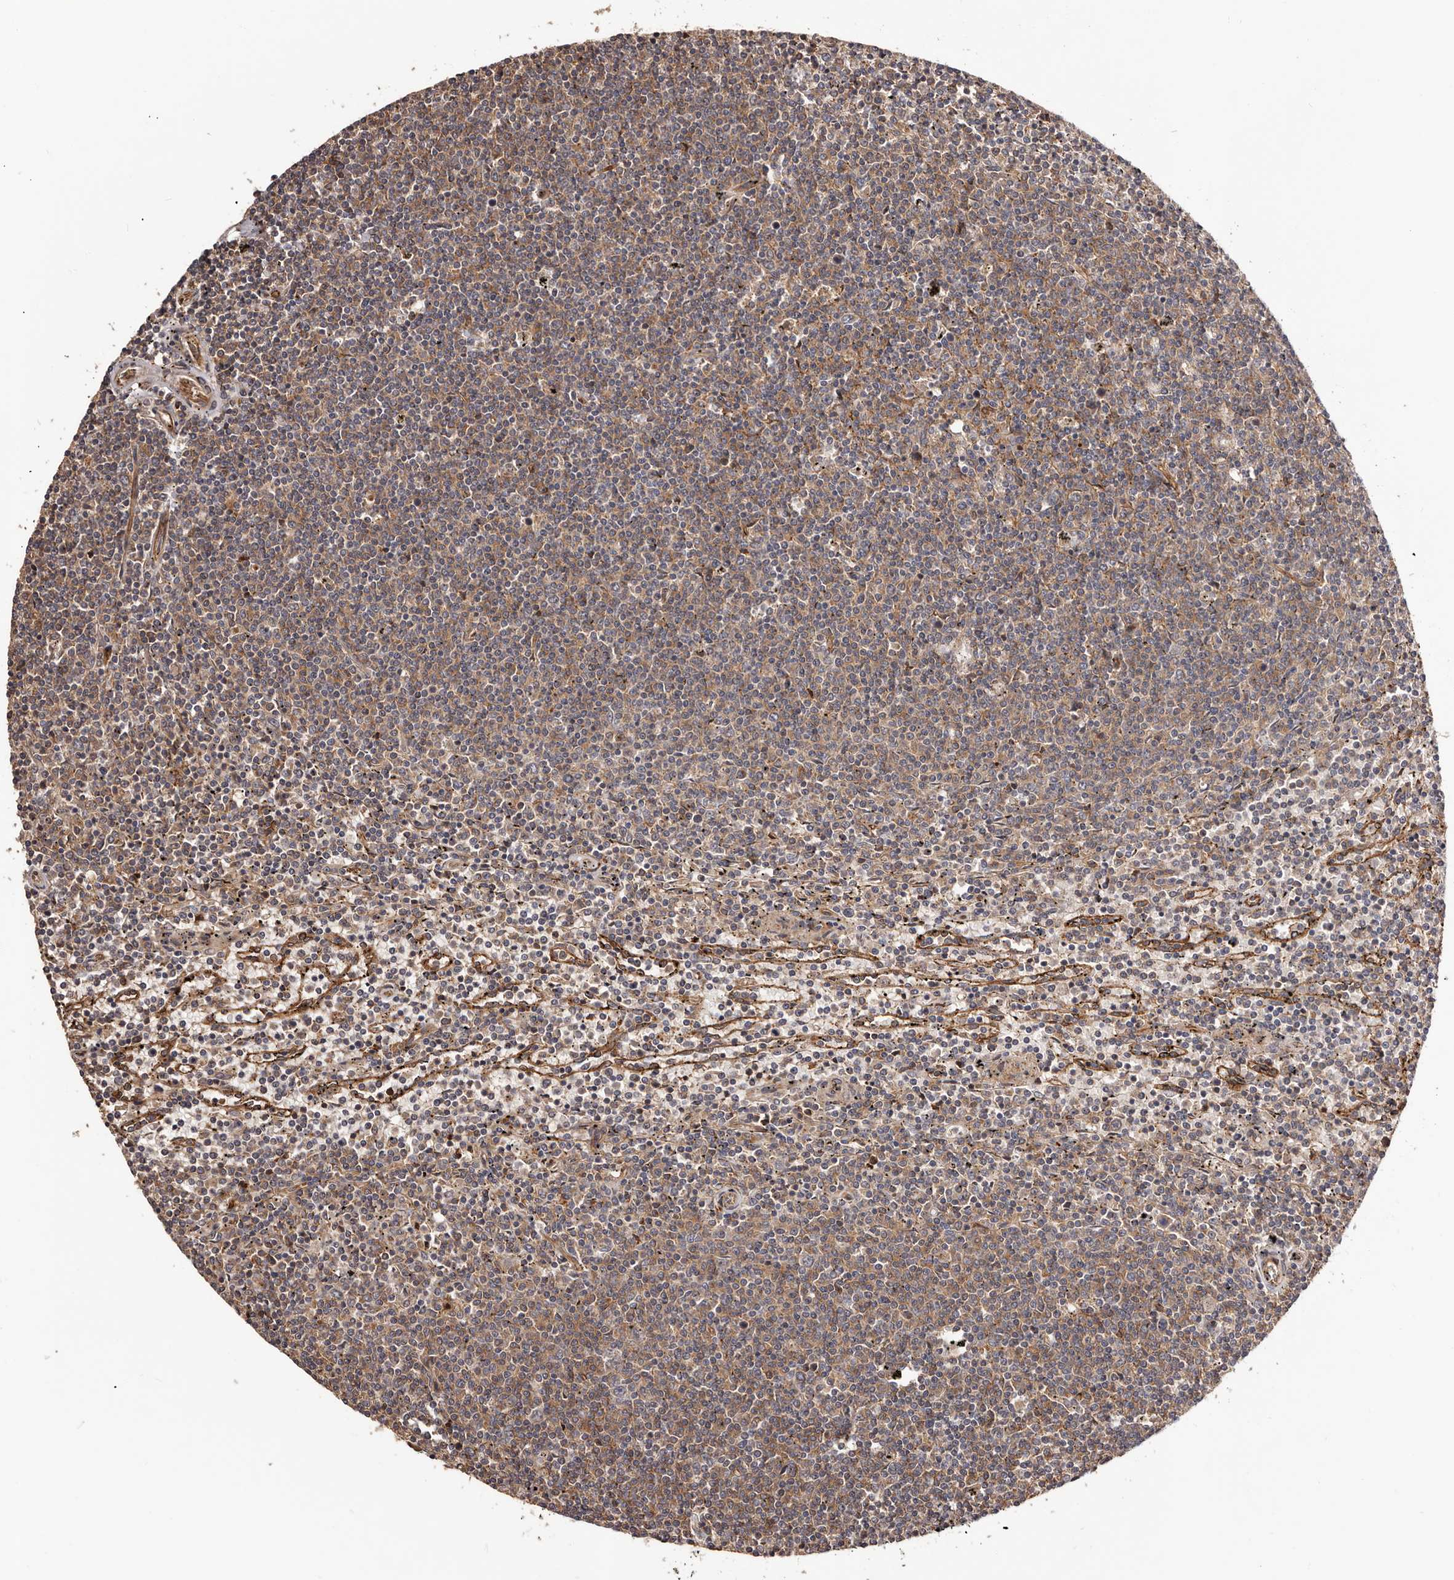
{"staining": {"intensity": "weak", "quantity": "25%-75%", "location": "cytoplasmic/membranous"}, "tissue": "lymphoma", "cell_type": "Tumor cells", "image_type": "cancer", "snomed": [{"axis": "morphology", "description": "Malignant lymphoma, non-Hodgkin's type, Low grade"}, {"axis": "topography", "description": "Spleen"}], "caption": "DAB (3,3'-diaminobenzidine) immunohistochemical staining of lymphoma reveals weak cytoplasmic/membranous protein staining in about 25%-75% of tumor cells.", "gene": "GTPBP1", "patient": {"sex": "female", "age": 50}}